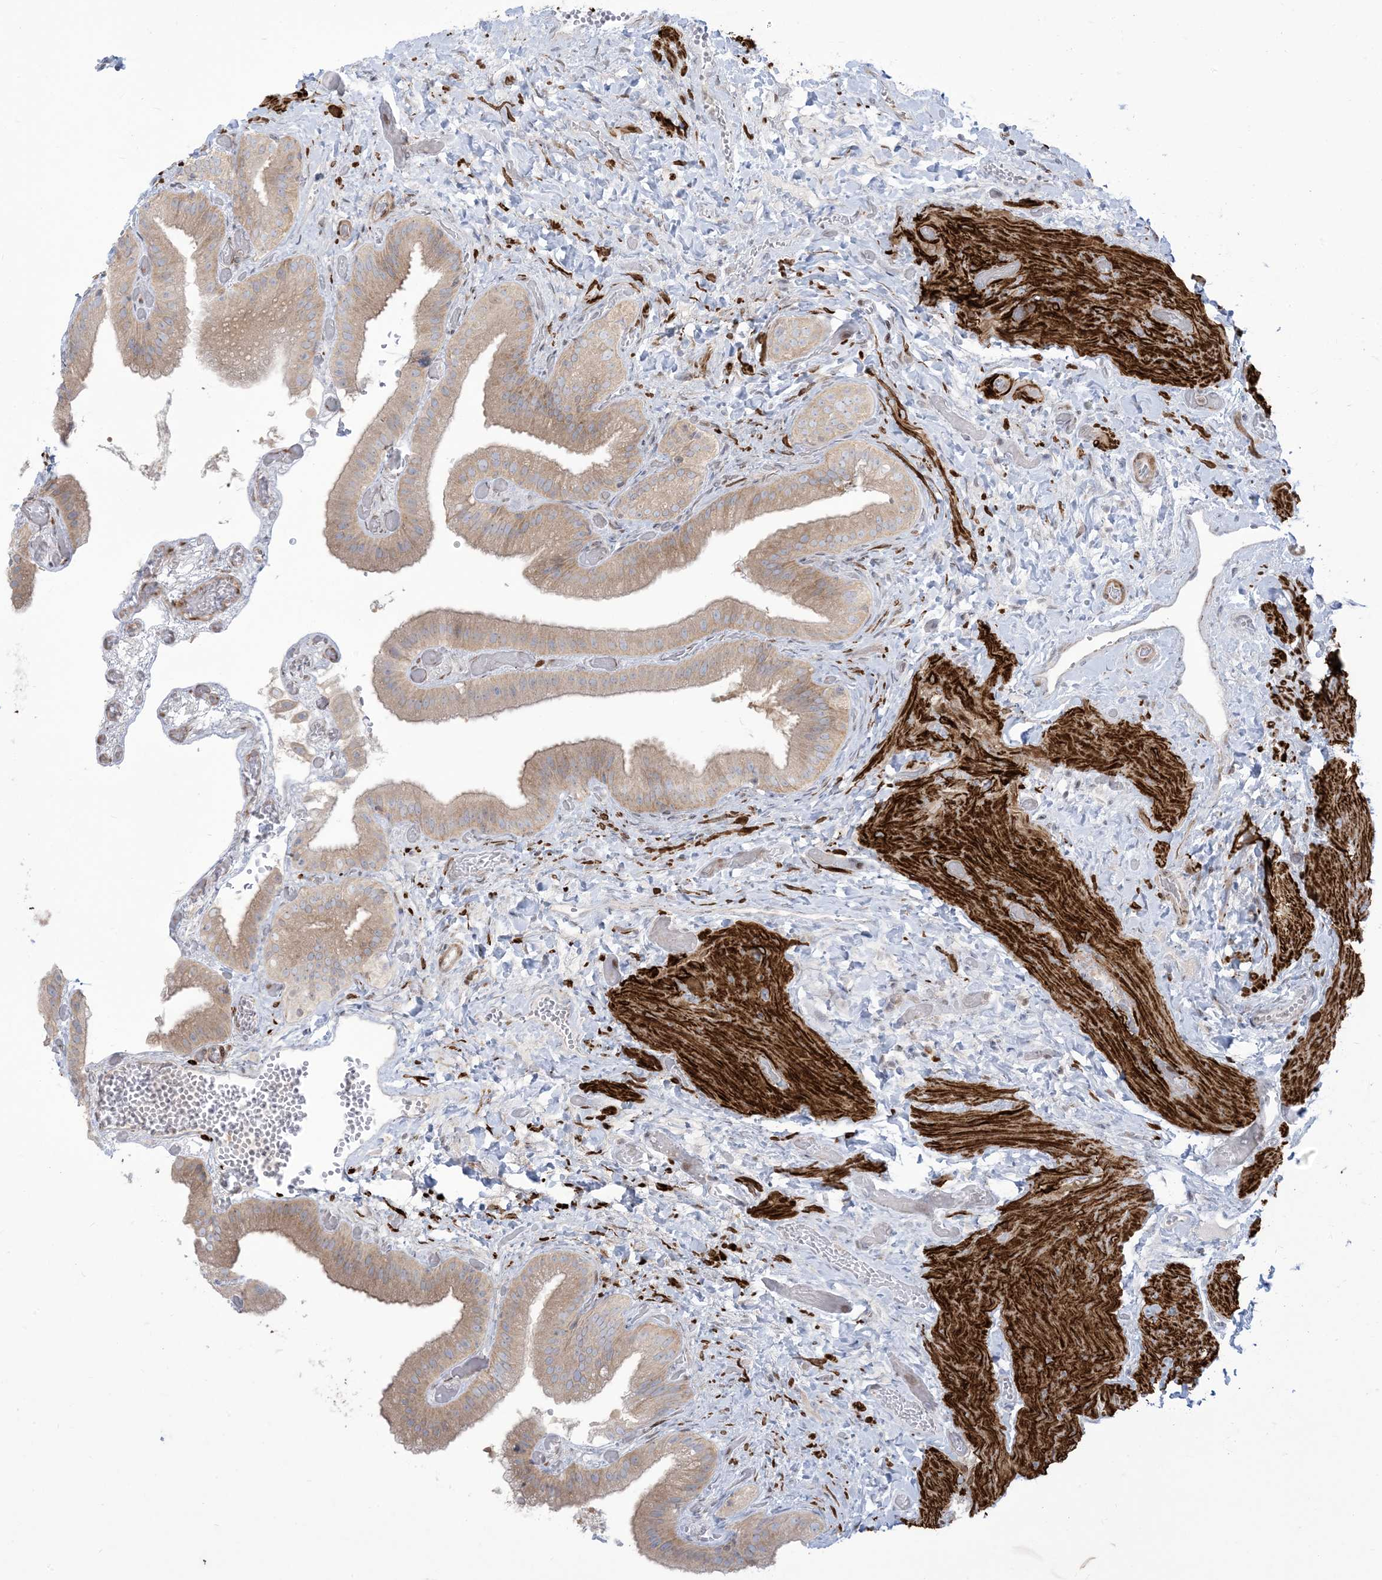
{"staining": {"intensity": "moderate", "quantity": "25%-75%", "location": "cytoplasmic/membranous"}, "tissue": "gallbladder", "cell_type": "Glandular cells", "image_type": "normal", "snomed": [{"axis": "morphology", "description": "Normal tissue, NOS"}, {"axis": "topography", "description": "Gallbladder"}], "caption": "About 25%-75% of glandular cells in unremarkable gallbladder reveal moderate cytoplasmic/membranous protein staining as visualized by brown immunohistochemical staining.", "gene": "AFTPH", "patient": {"sex": "female", "age": 64}}